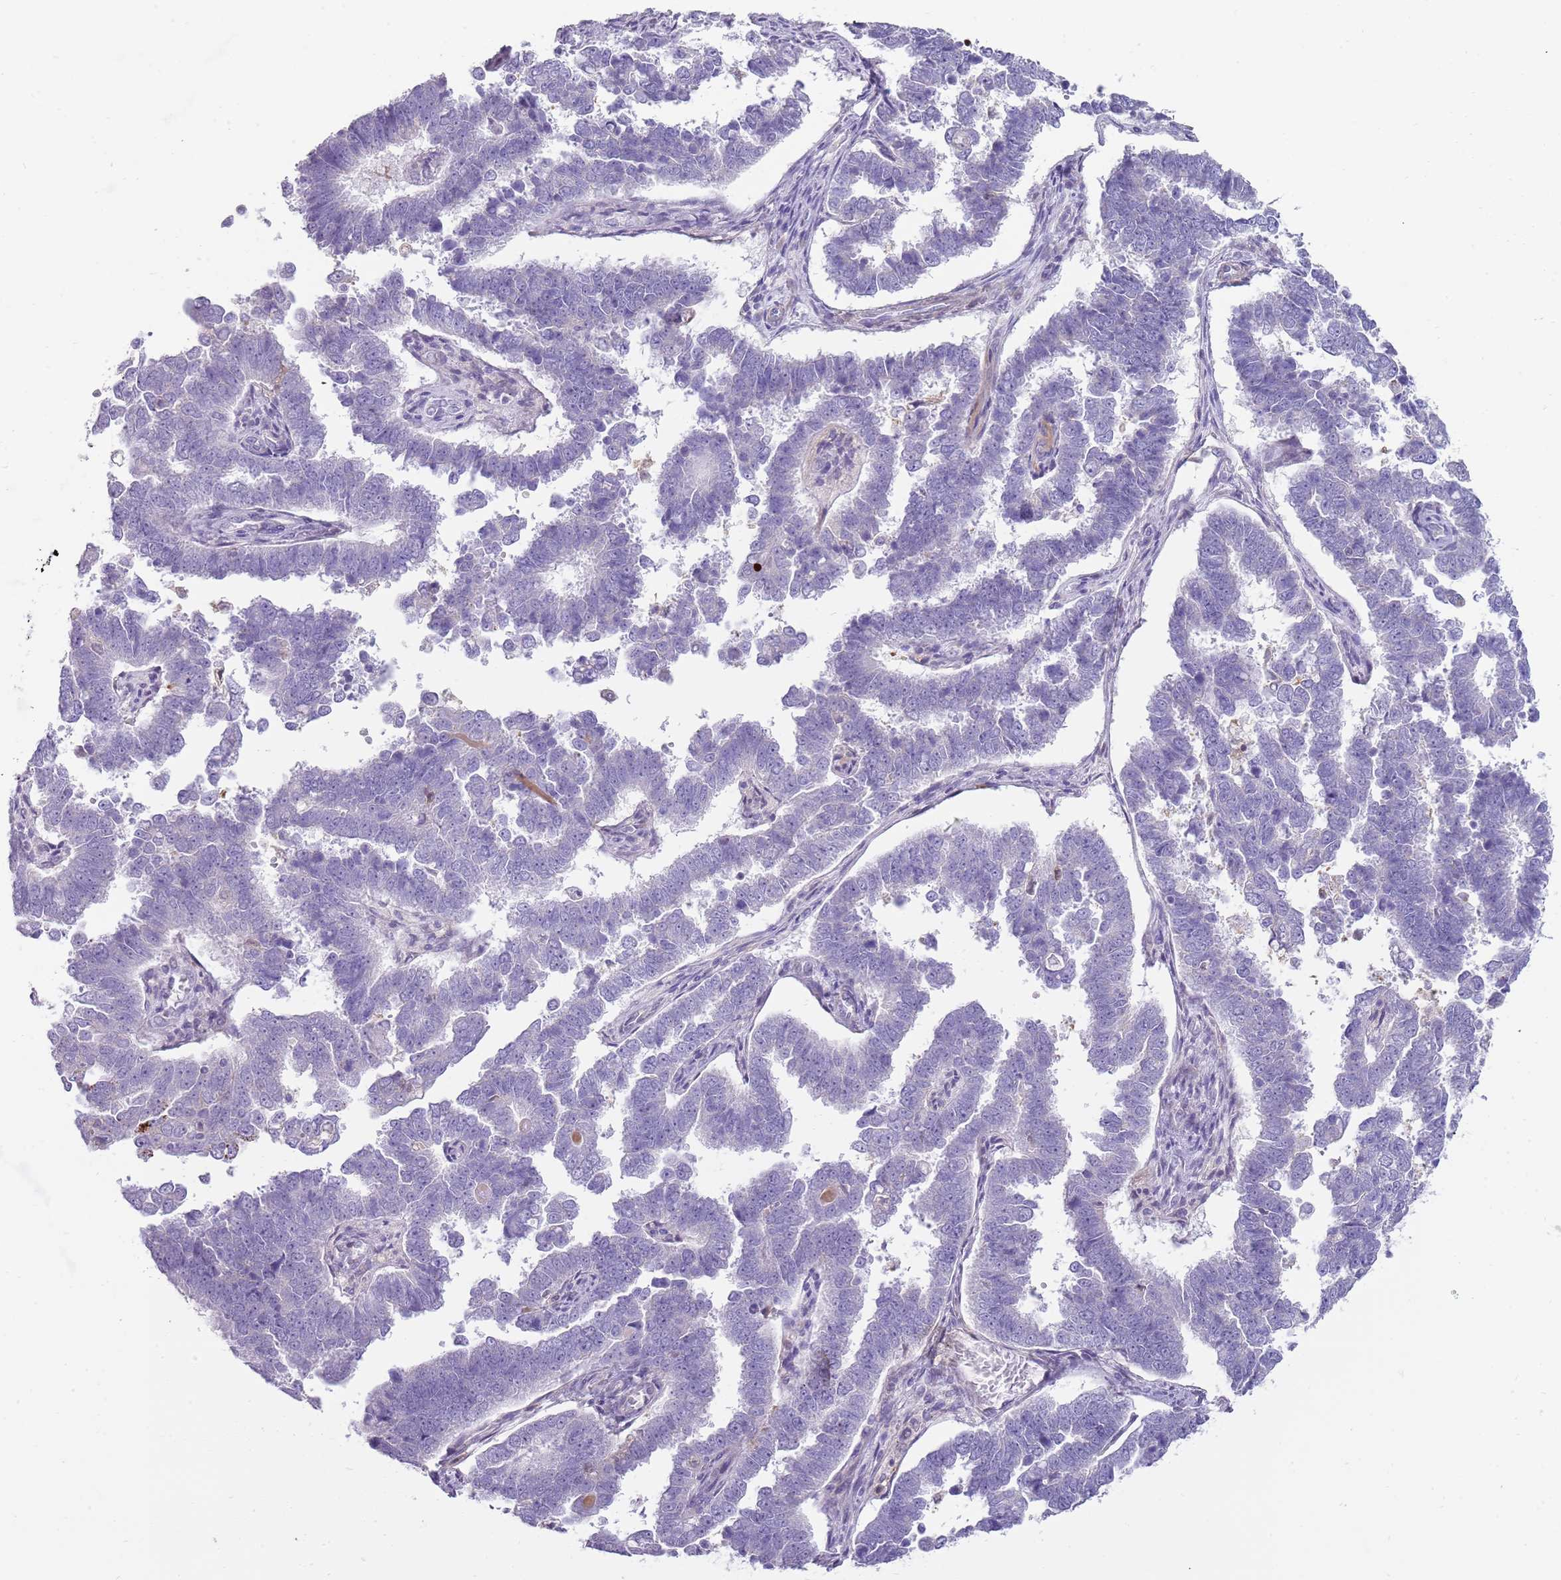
{"staining": {"intensity": "negative", "quantity": "none", "location": "none"}, "tissue": "endometrial cancer", "cell_type": "Tumor cells", "image_type": "cancer", "snomed": [{"axis": "morphology", "description": "Adenocarcinoma, NOS"}, {"axis": "topography", "description": "Endometrium"}], "caption": "IHC of endometrial cancer reveals no expression in tumor cells.", "gene": "DIPK1C", "patient": {"sex": "female", "age": 75}}